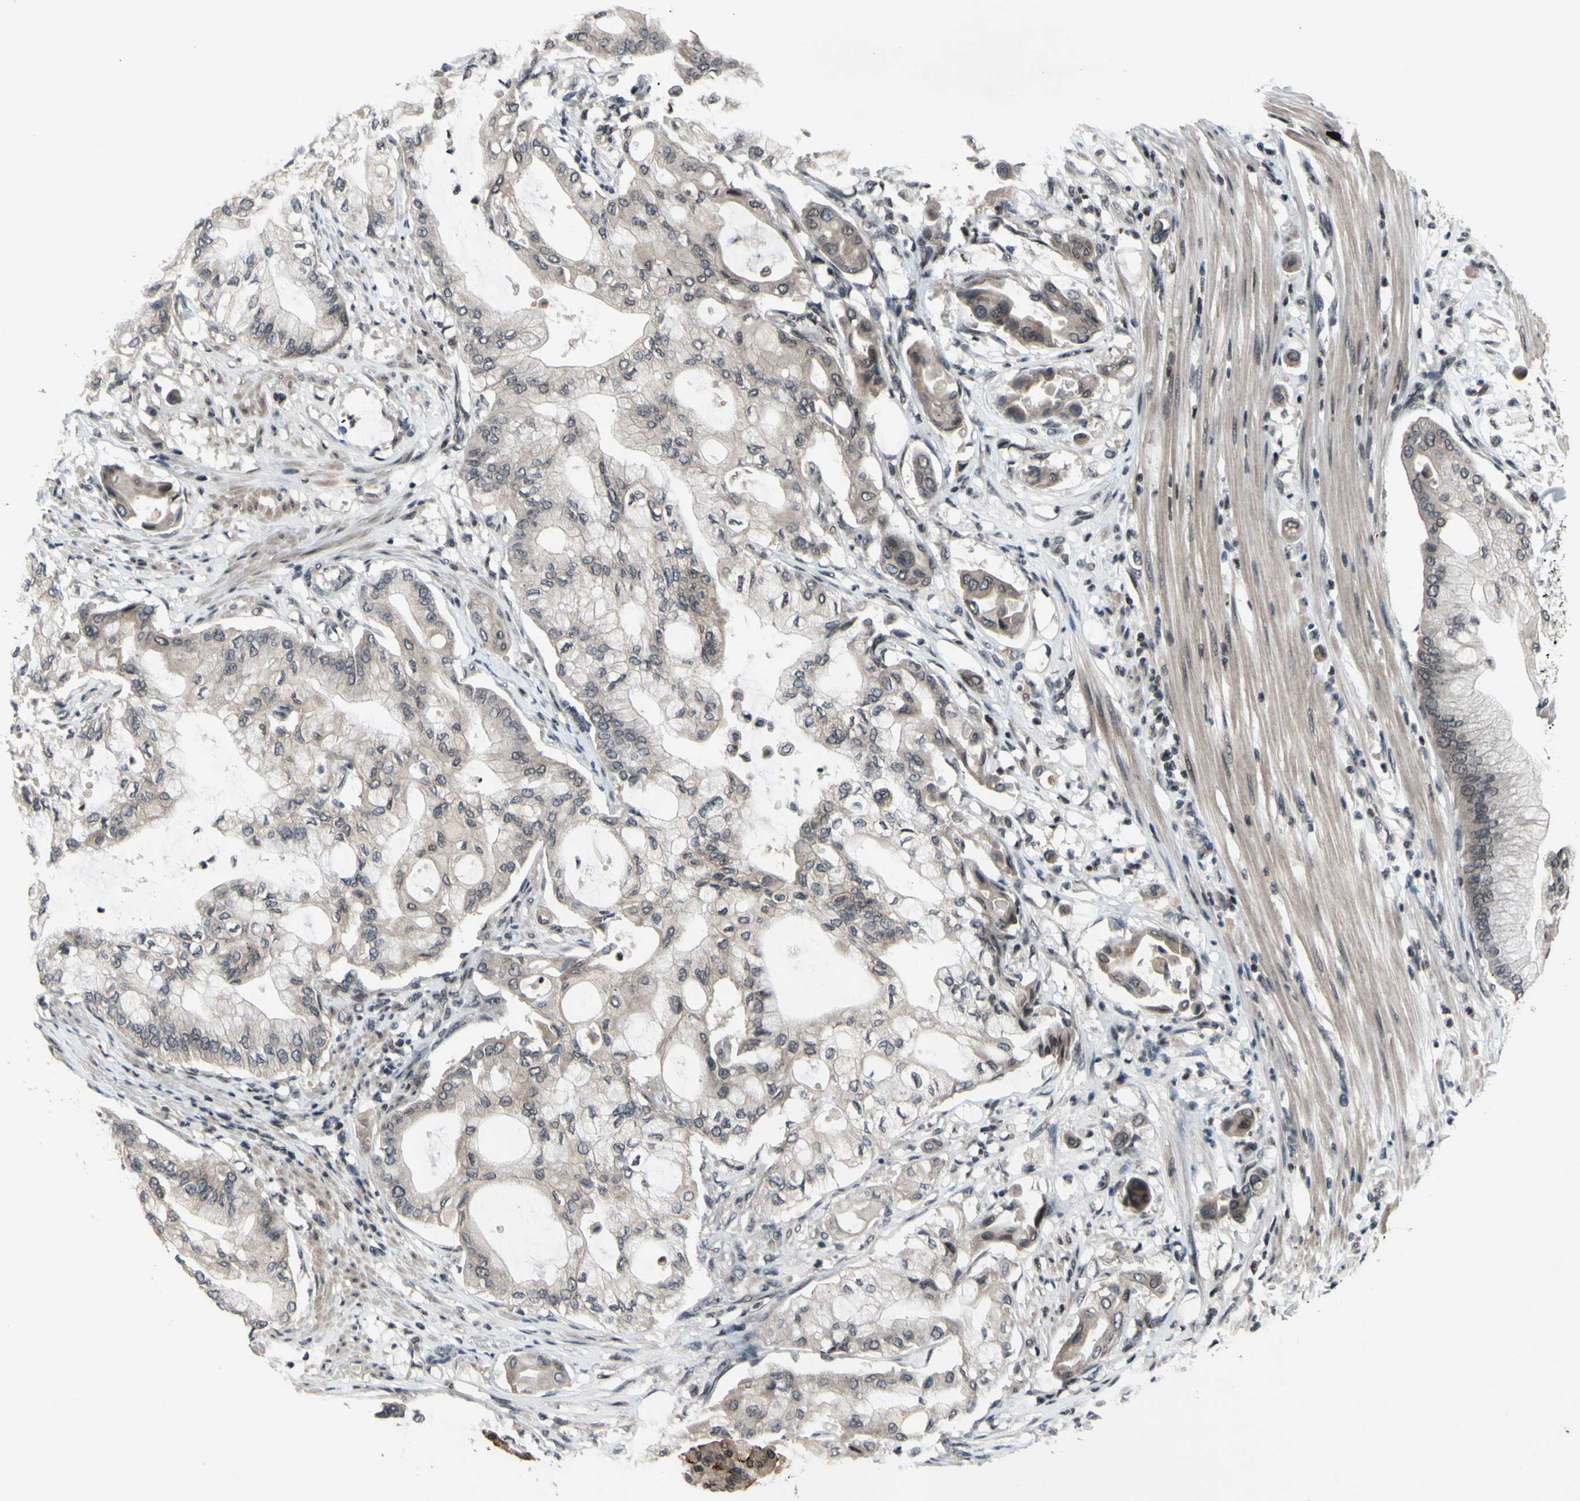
{"staining": {"intensity": "weak", "quantity": "25%-75%", "location": "cytoplasmic/membranous"}, "tissue": "pancreatic cancer", "cell_type": "Tumor cells", "image_type": "cancer", "snomed": [{"axis": "morphology", "description": "Adenocarcinoma, NOS"}, {"axis": "morphology", "description": "Adenocarcinoma, metastatic, NOS"}, {"axis": "topography", "description": "Lymph node"}, {"axis": "topography", "description": "Pancreas"}, {"axis": "topography", "description": "Duodenum"}], "caption": "Brown immunohistochemical staining in pancreatic cancer (metastatic adenocarcinoma) displays weak cytoplasmic/membranous staining in approximately 25%-75% of tumor cells.", "gene": "XPO1", "patient": {"sex": "female", "age": 64}}